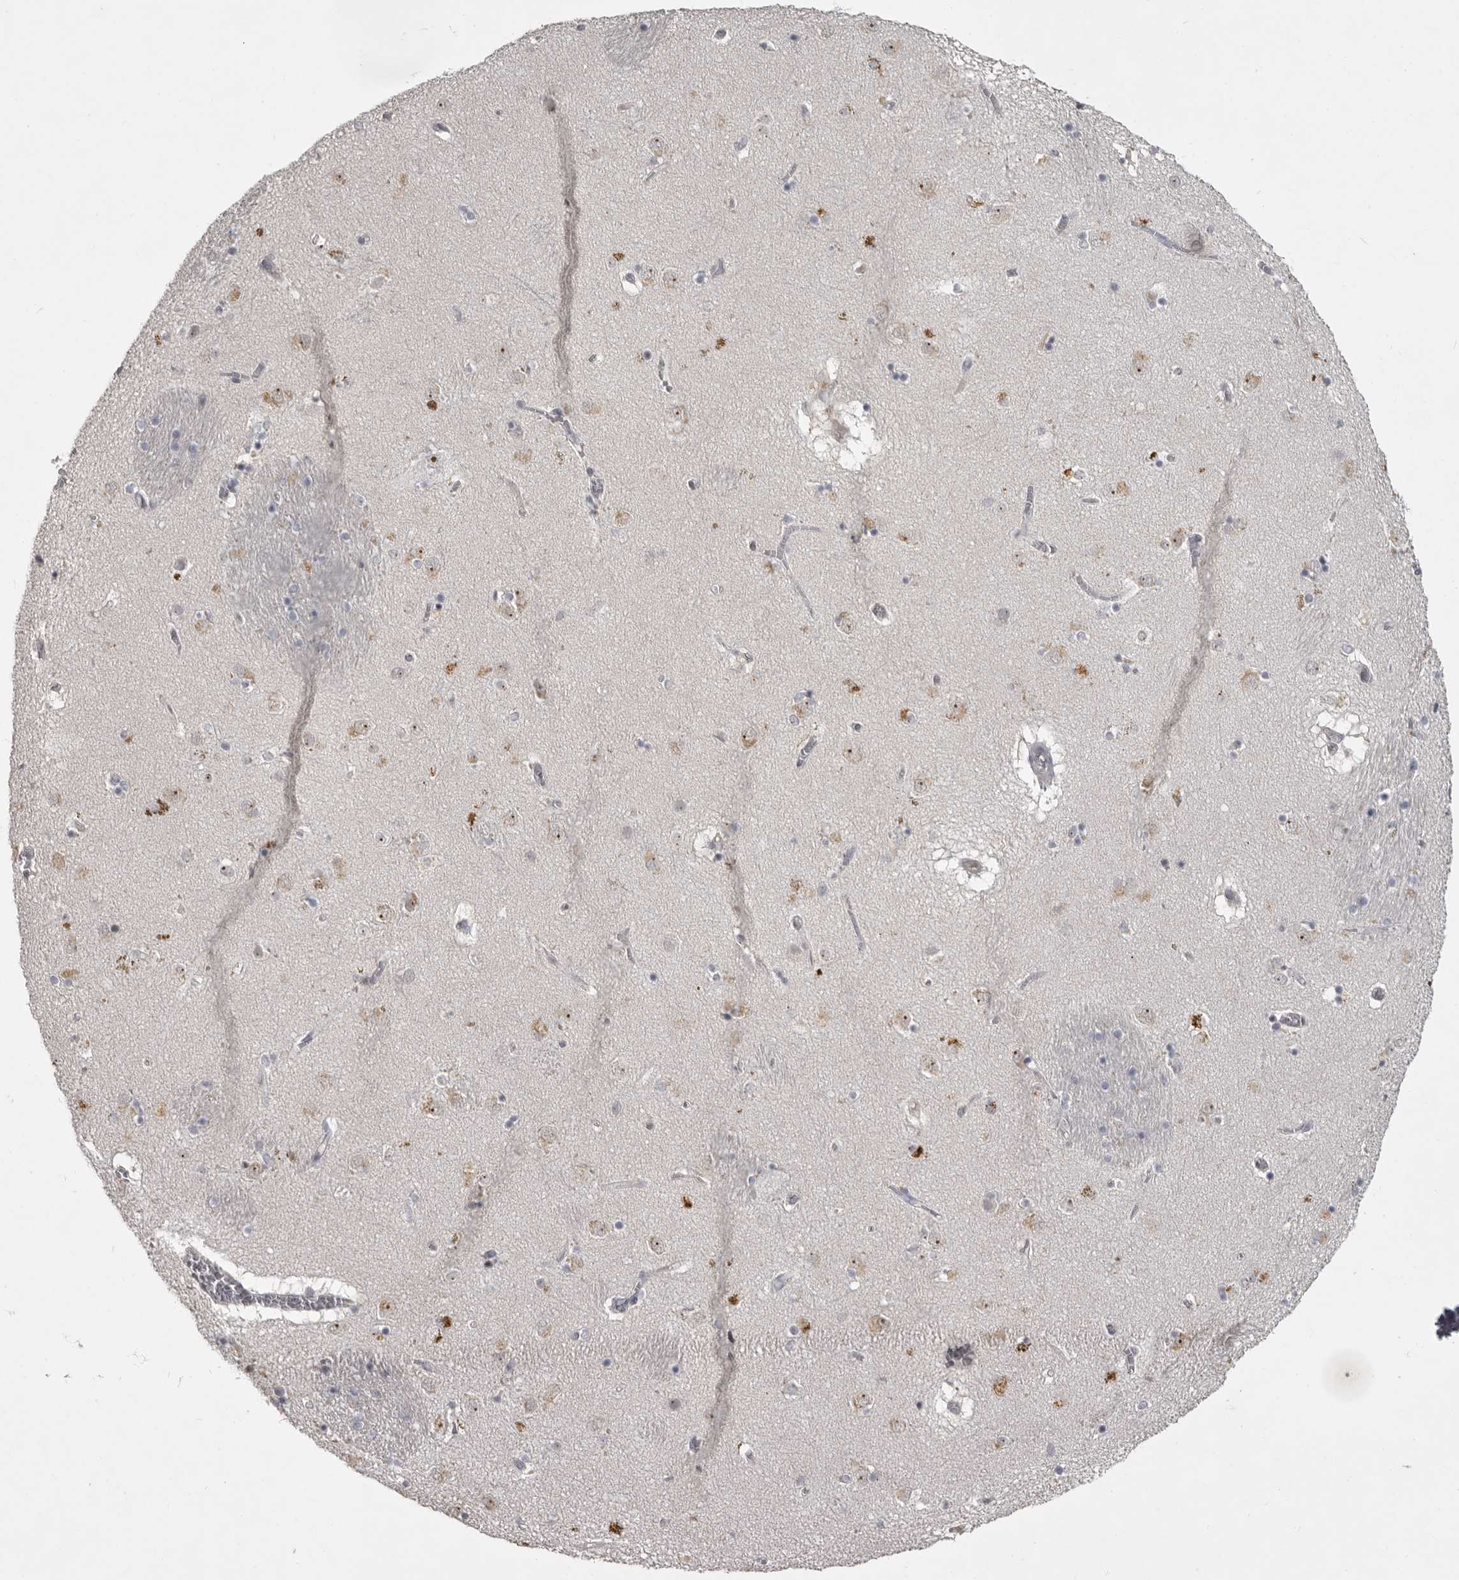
{"staining": {"intensity": "negative", "quantity": "none", "location": "none"}, "tissue": "caudate", "cell_type": "Glial cells", "image_type": "normal", "snomed": [{"axis": "morphology", "description": "Normal tissue, NOS"}, {"axis": "topography", "description": "Lateral ventricle wall"}], "caption": "Immunohistochemistry micrograph of unremarkable caudate: human caudate stained with DAB (3,3'-diaminobenzidine) exhibits no significant protein positivity in glial cells. The staining is performed using DAB brown chromogen with nuclei counter-stained in using hematoxylin.", "gene": "MRTO4", "patient": {"sex": "male", "age": 70}}